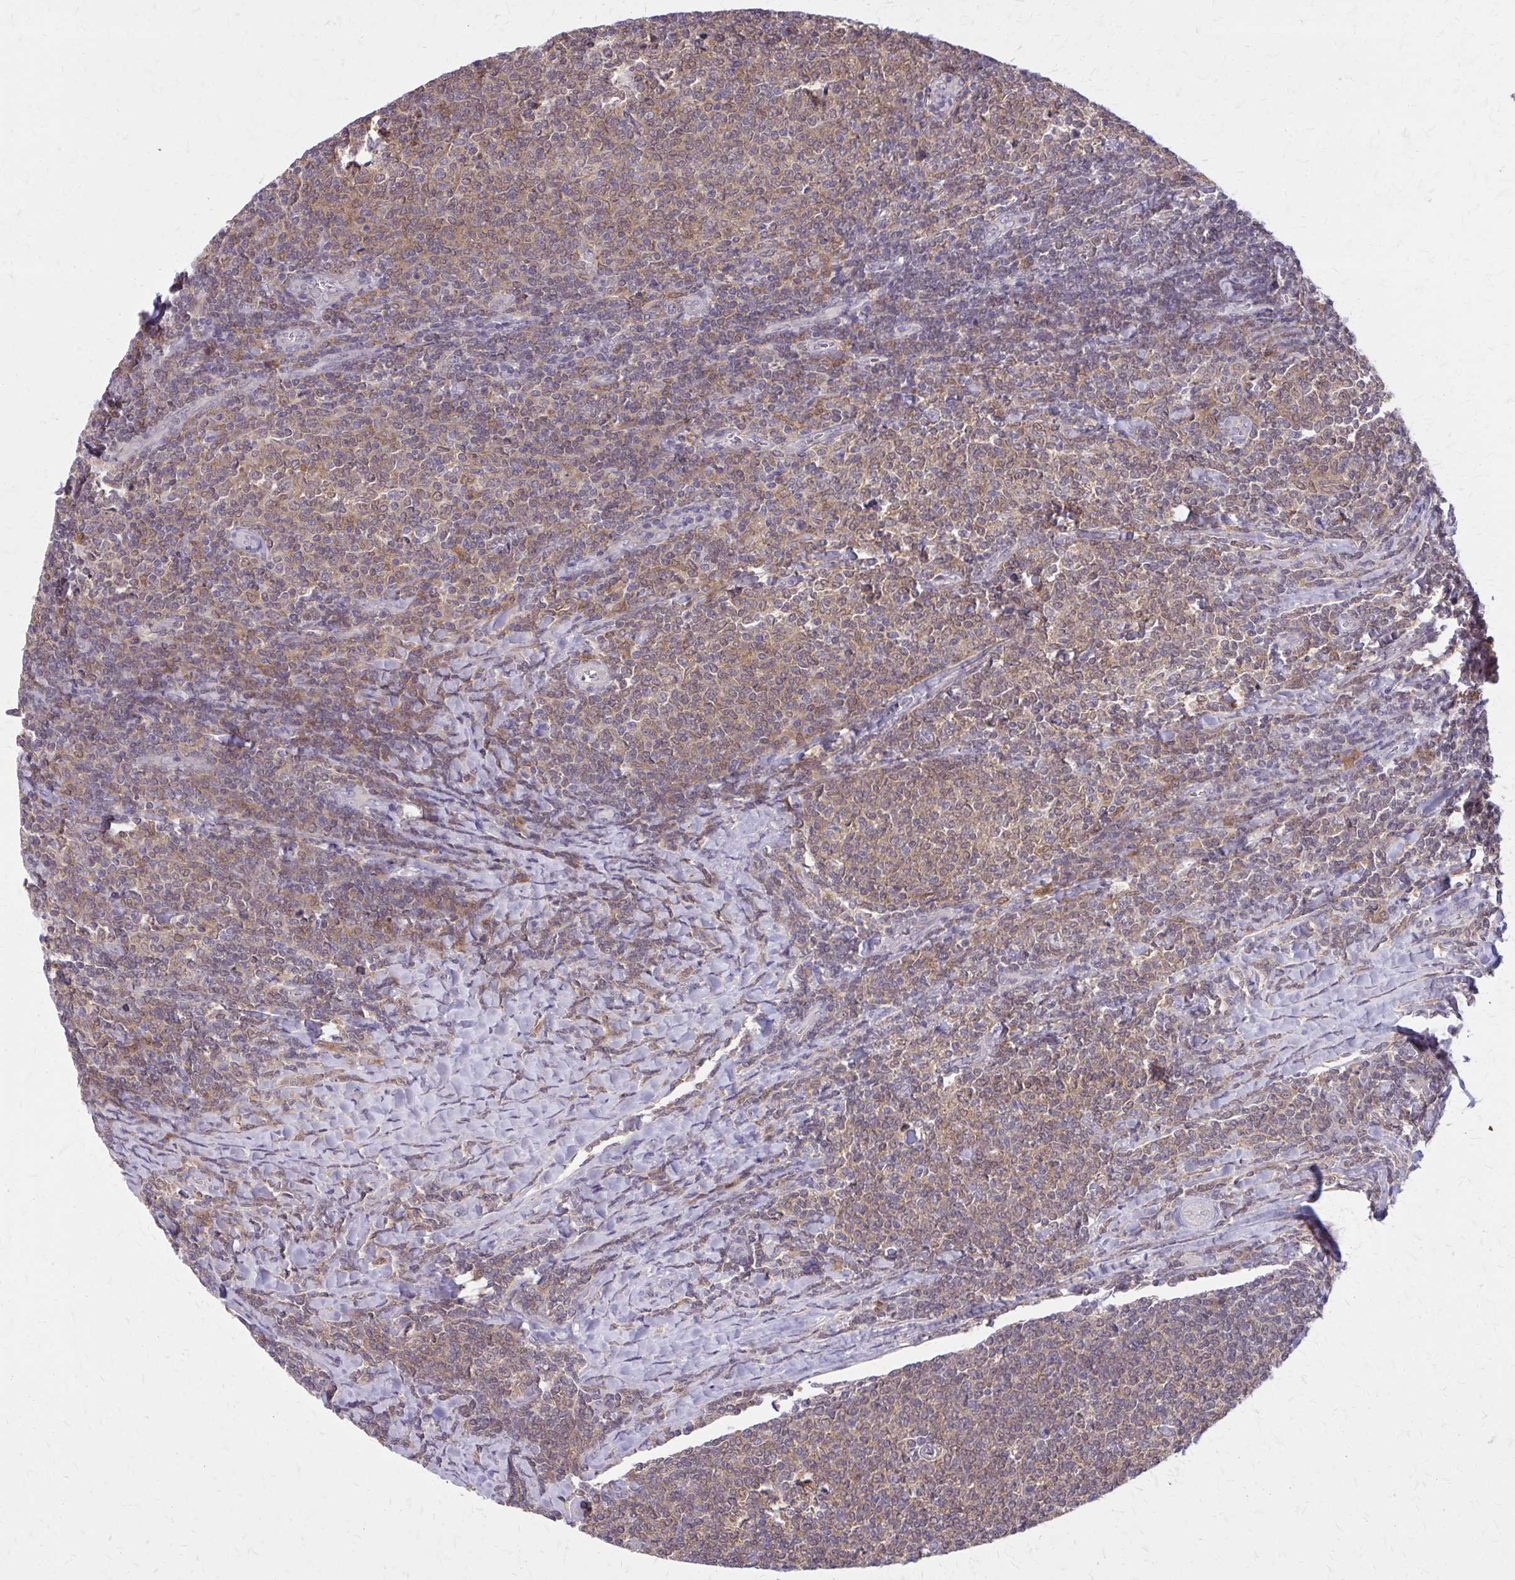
{"staining": {"intensity": "moderate", "quantity": ">75%", "location": "cytoplasmic/membranous"}, "tissue": "lymphoma", "cell_type": "Tumor cells", "image_type": "cancer", "snomed": [{"axis": "morphology", "description": "Malignant lymphoma, non-Hodgkin's type, Low grade"}, {"axis": "topography", "description": "Lymph node"}], "caption": "Approximately >75% of tumor cells in lymphoma show moderate cytoplasmic/membranous protein expression as visualized by brown immunohistochemical staining.", "gene": "NRBF2", "patient": {"sex": "male", "age": 52}}